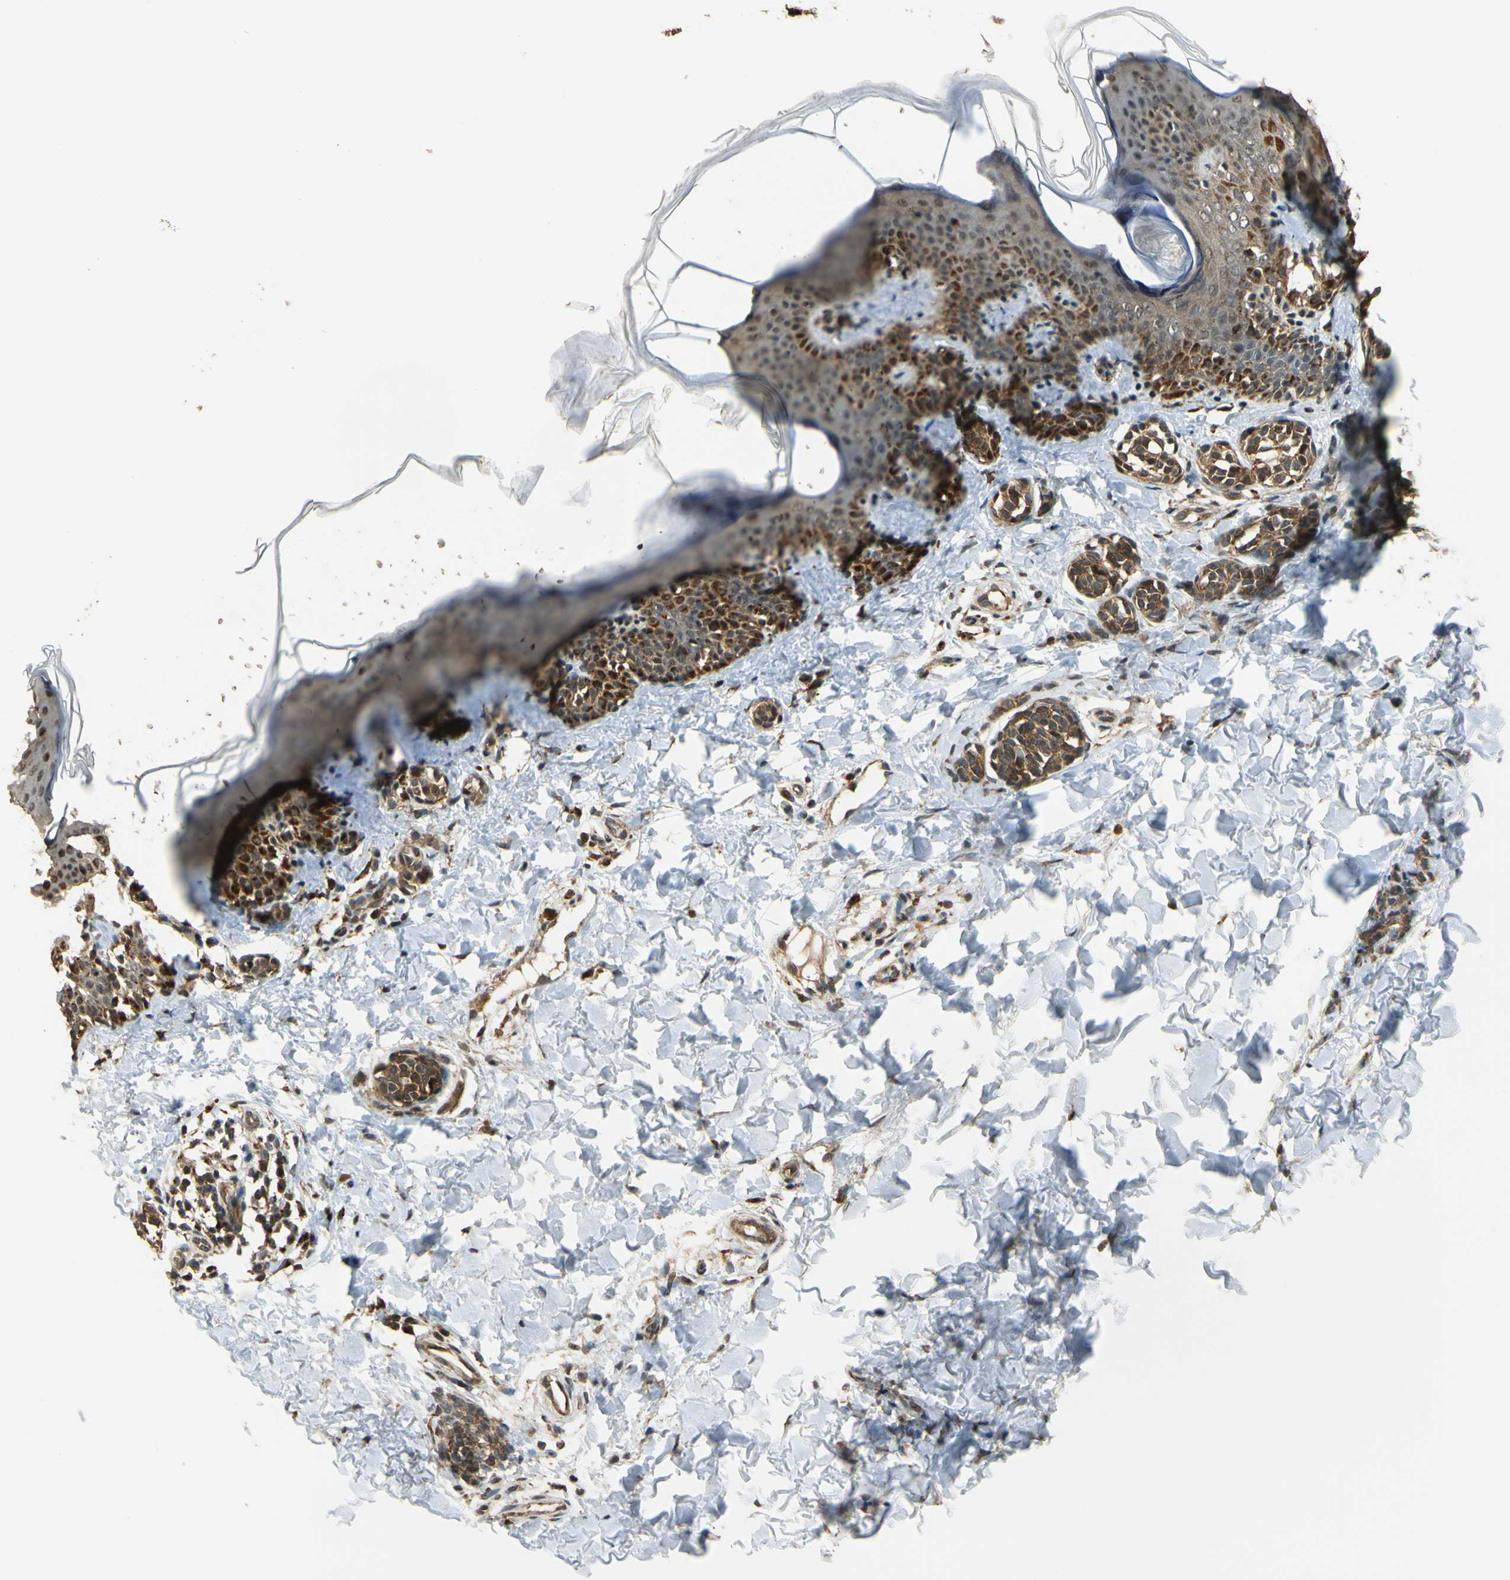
{"staining": {"intensity": "strong", "quantity": ">75%", "location": "cytoplasmic/membranous"}, "tissue": "skin", "cell_type": "Fibroblasts", "image_type": "normal", "snomed": [{"axis": "morphology", "description": "Normal tissue, NOS"}, {"axis": "topography", "description": "Skin"}], "caption": "A brown stain labels strong cytoplasmic/membranous staining of a protein in fibroblasts of benign human skin. The protein of interest is shown in brown color, while the nuclei are stained blue.", "gene": "LAMTOR1", "patient": {"sex": "male", "age": 16}}